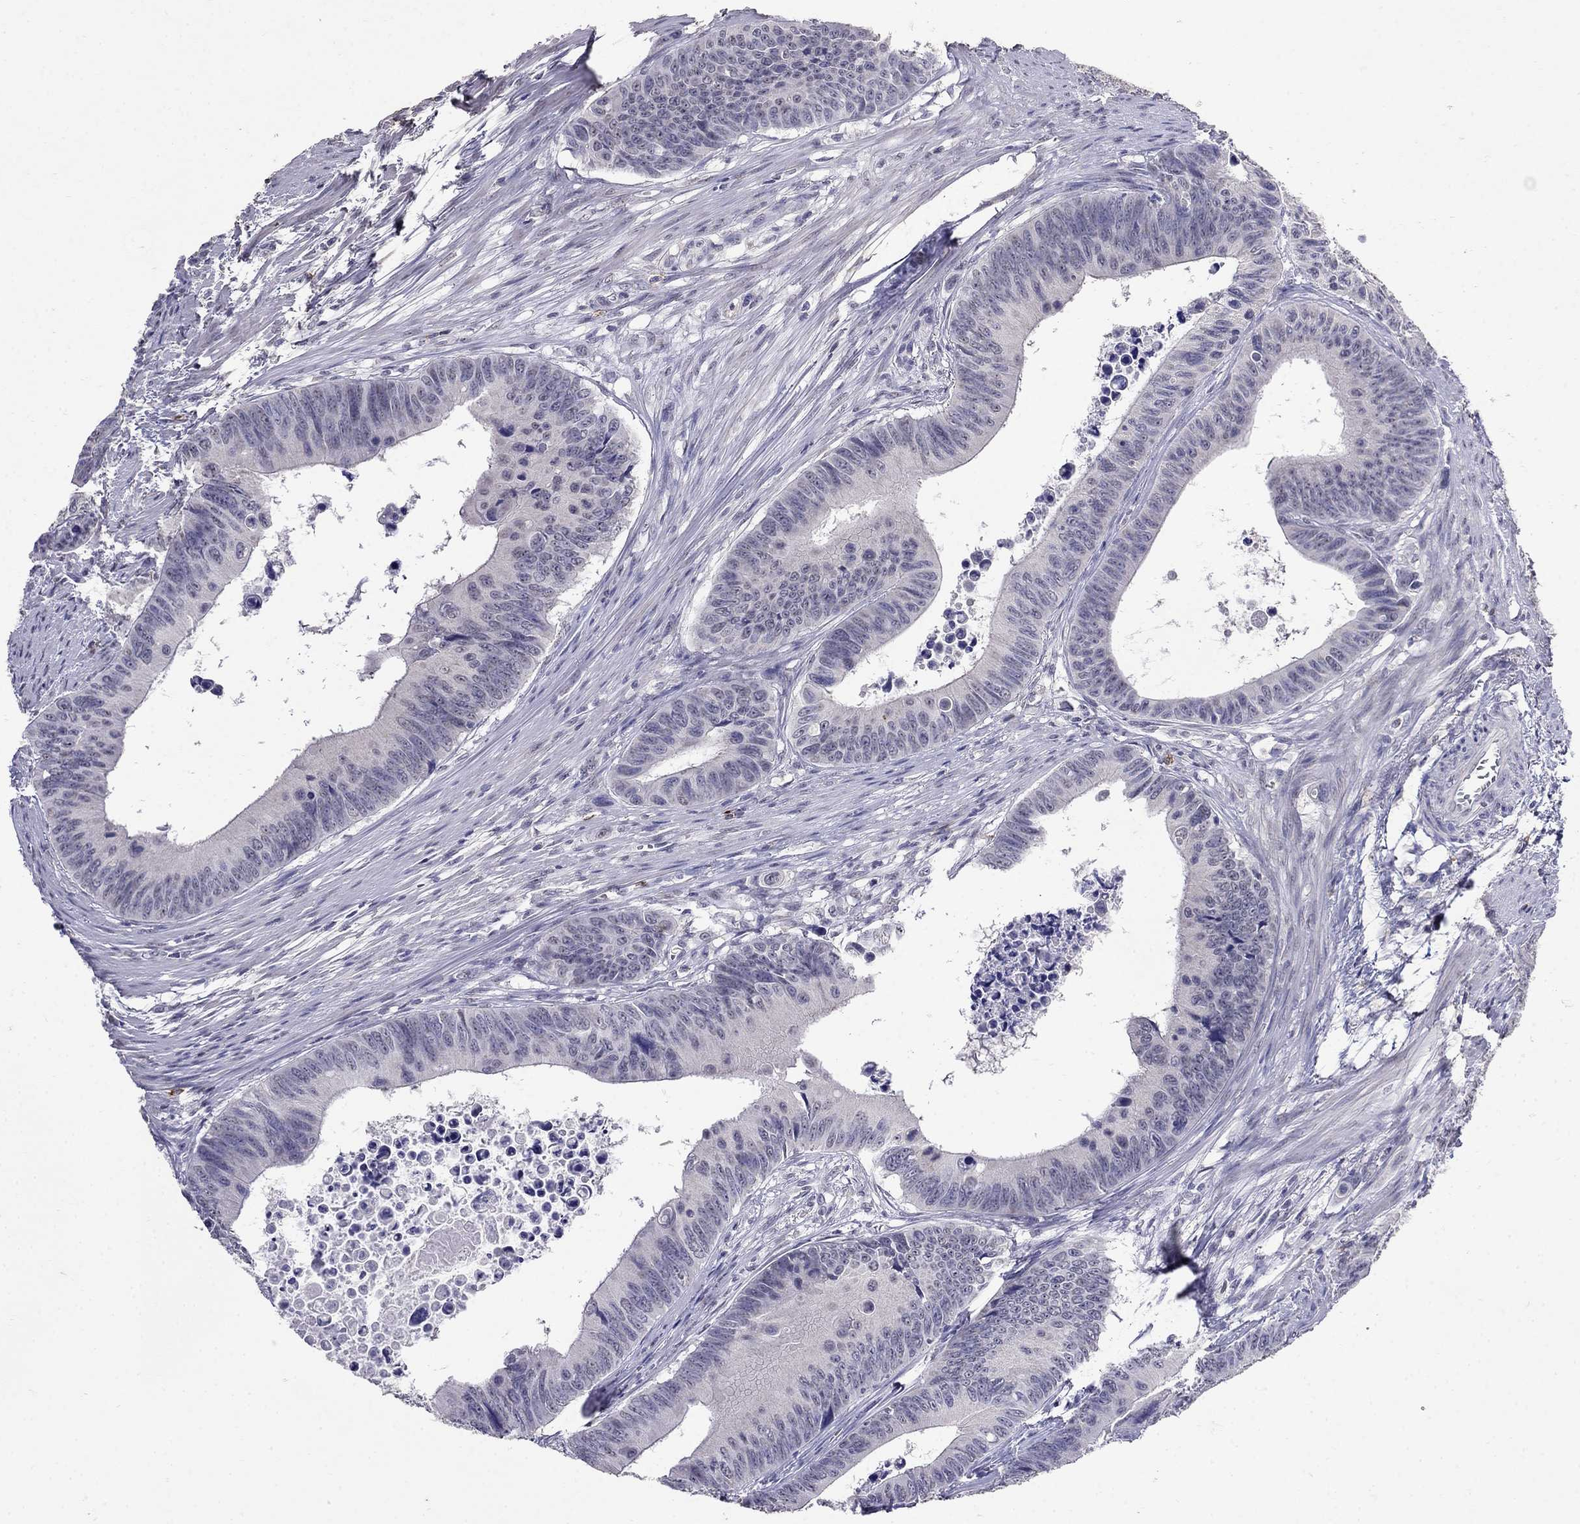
{"staining": {"intensity": "negative", "quantity": "none", "location": "none"}, "tissue": "colorectal cancer", "cell_type": "Tumor cells", "image_type": "cancer", "snomed": [{"axis": "morphology", "description": "Adenocarcinoma, NOS"}, {"axis": "topography", "description": "Colon"}], "caption": "This micrograph is of colorectal cancer stained with IHC to label a protein in brown with the nuclei are counter-stained blue. There is no expression in tumor cells.", "gene": "CD8B", "patient": {"sex": "female", "age": 87}}